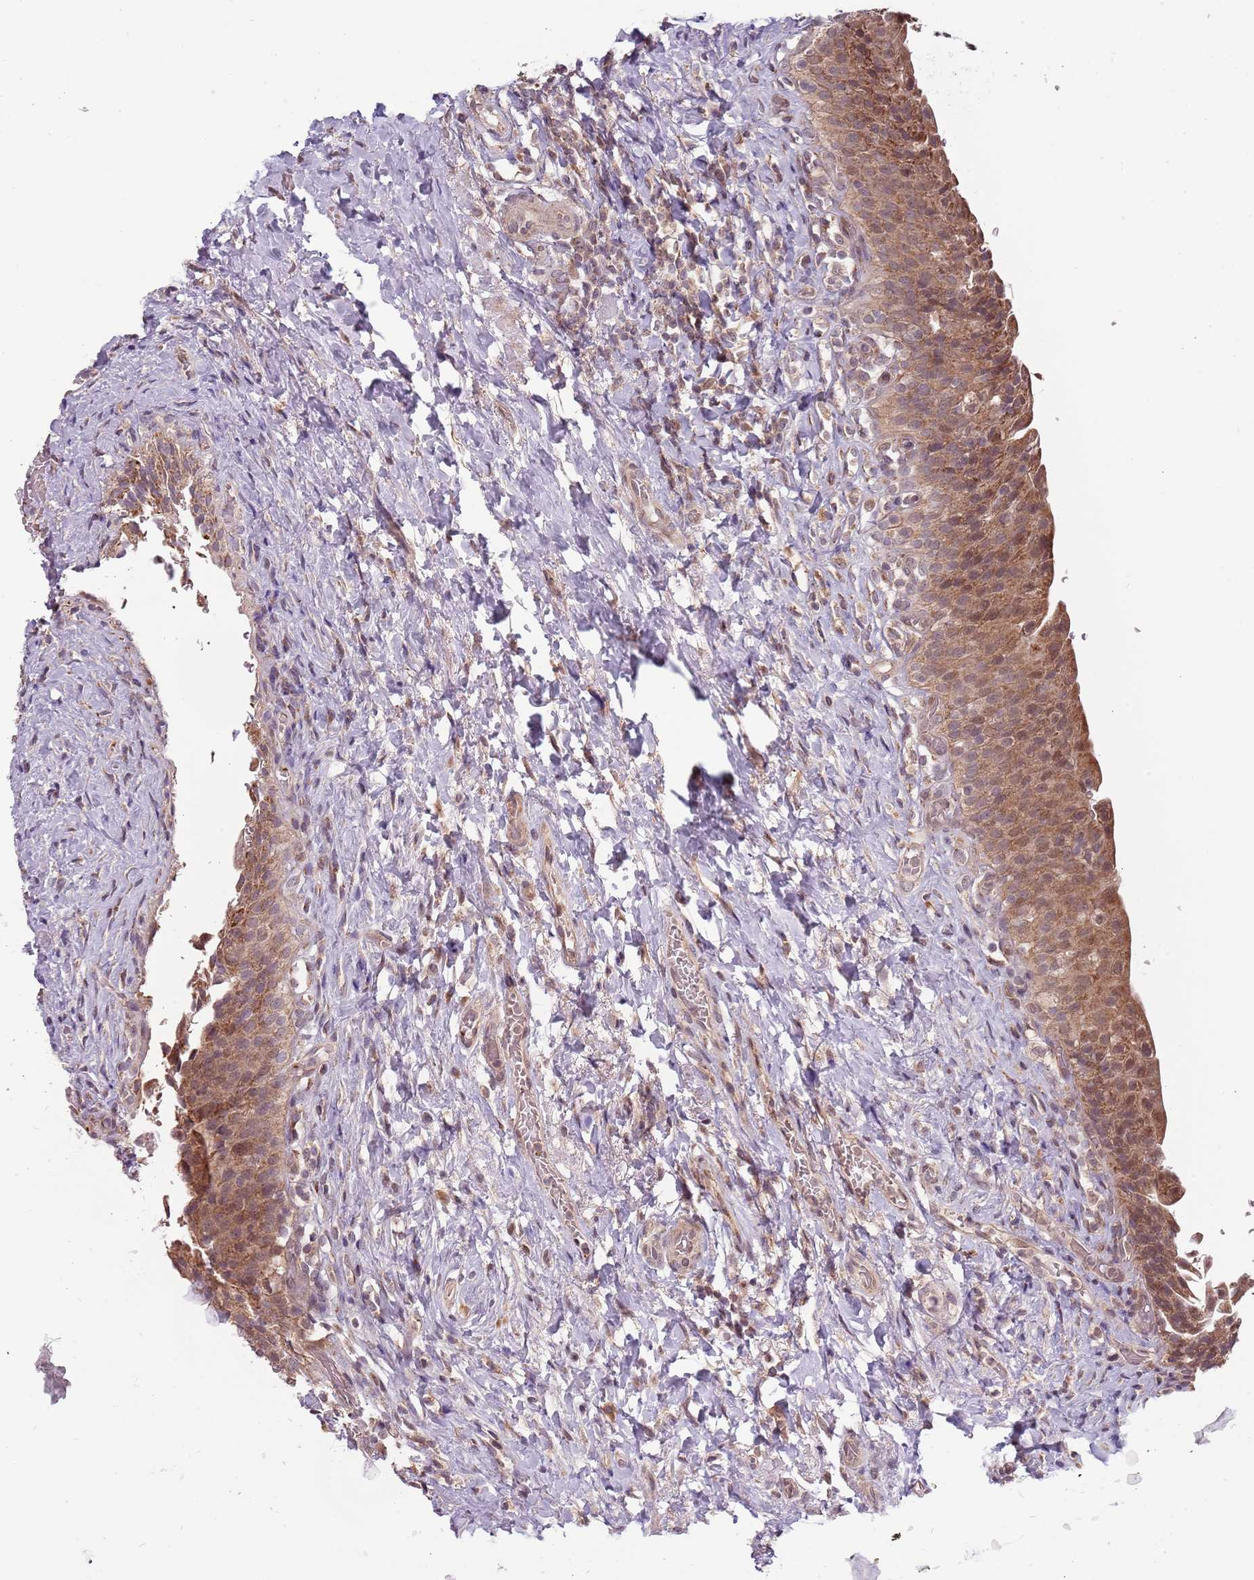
{"staining": {"intensity": "moderate", "quantity": ">75%", "location": "cytoplasmic/membranous,nuclear"}, "tissue": "urinary bladder", "cell_type": "Urothelial cells", "image_type": "normal", "snomed": [{"axis": "morphology", "description": "Normal tissue, NOS"}, {"axis": "morphology", "description": "Inflammation, NOS"}, {"axis": "topography", "description": "Urinary bladder"}], "caption": "Urinary bladder stained for a protein (brown) demonstrates moderate cytoplasmic/membranous,nuclear positive staining in about >75% of urothelial cells.", "gene": "RNF181", "patient": {"sex": "male", "age": 64}}